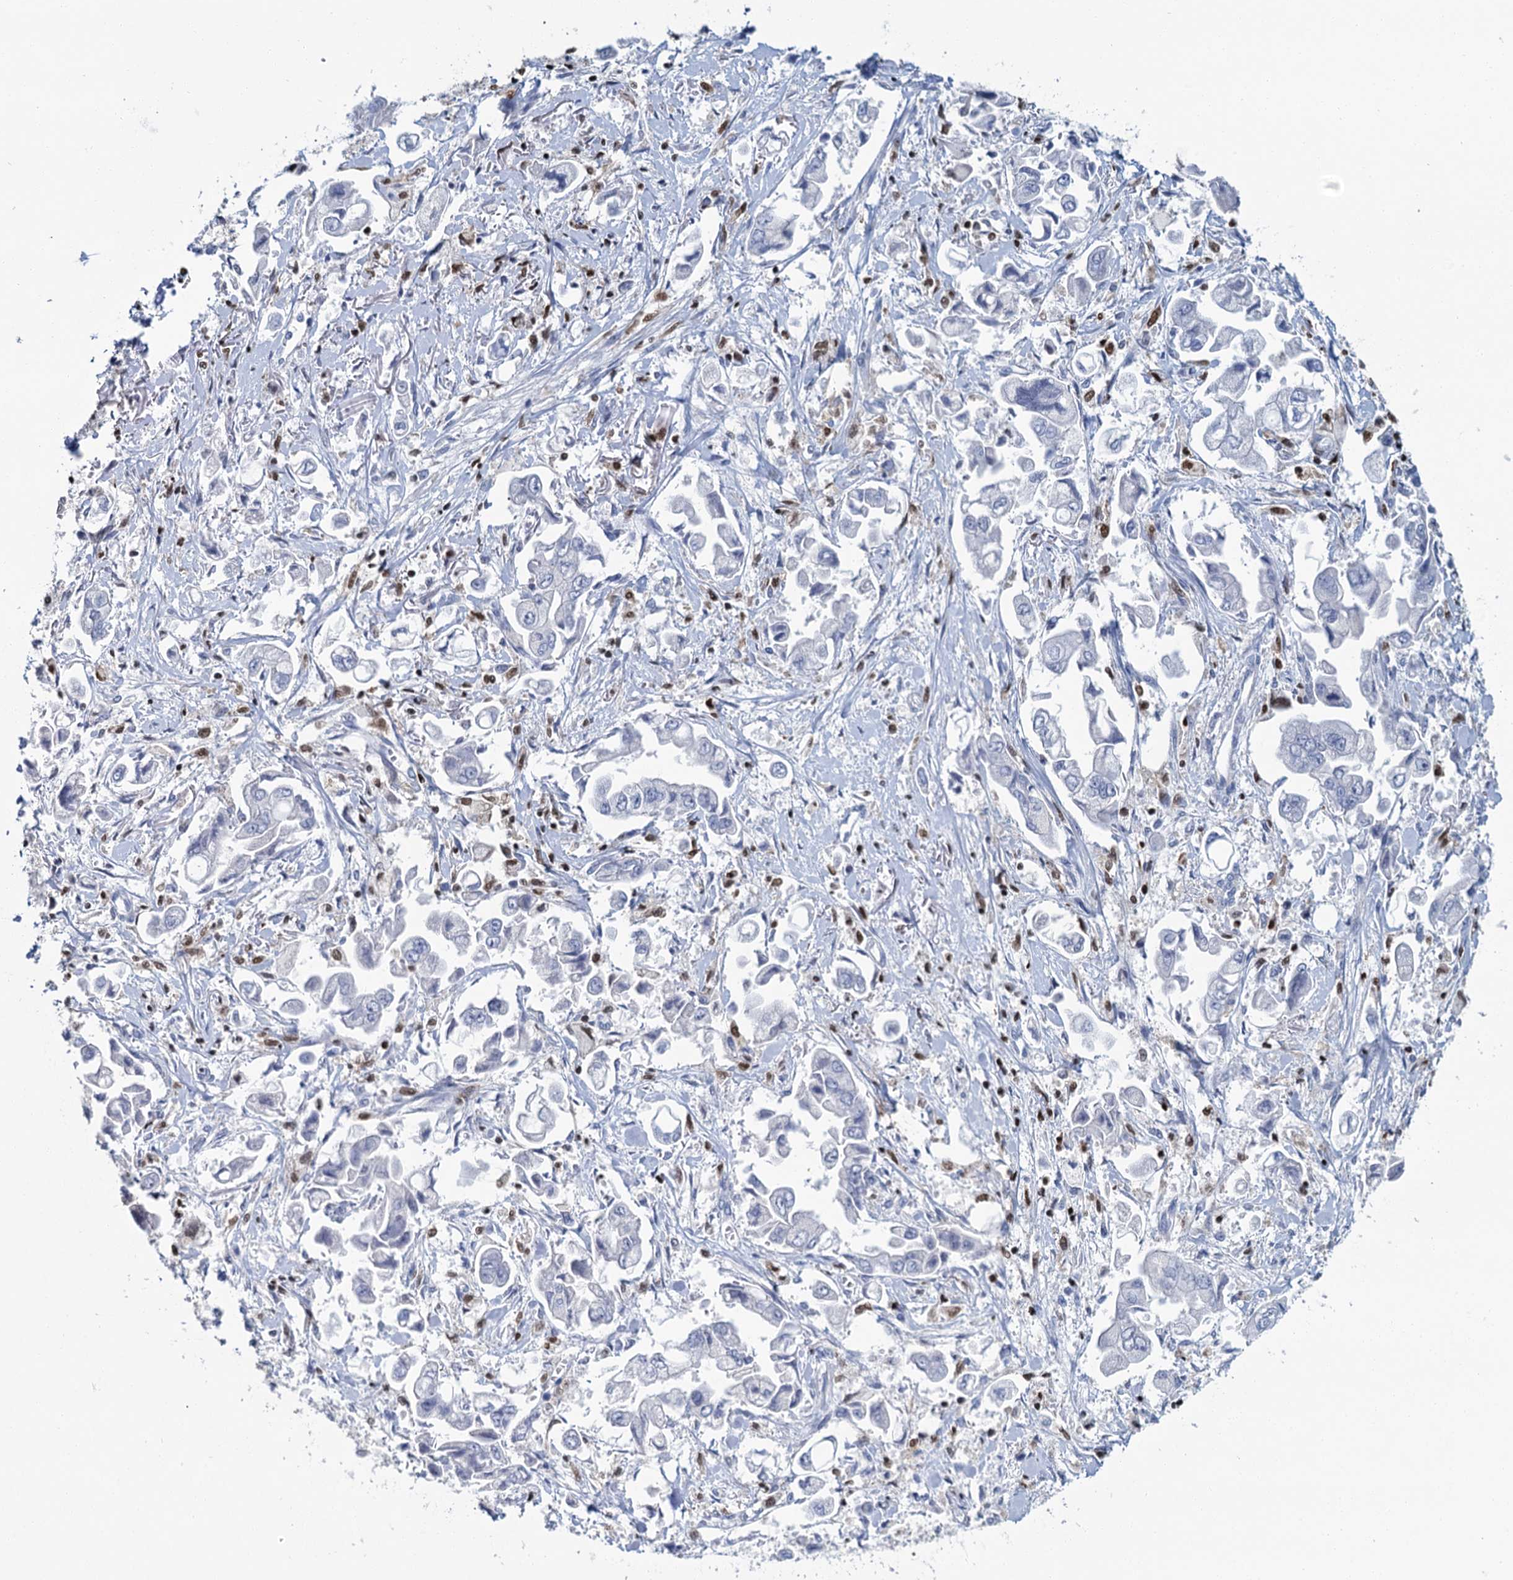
{"staining": {"intensity": "negative", "quantity": "none", "location": "none"}, "tissue": "stomach cancer", "cell_type": "Tumor cells", "image_type": "cancer", "snomed": [{"axis": "morphology", "description": "Adenocarcinoma, NOS"}, {"axis": "topography", "description": "Stomach"}], "caption": "IHC of stomach cancer exhibits no expression in tumor cells.", "gene": "CELF2", "patient": {"sex": "male", "age": 62}}